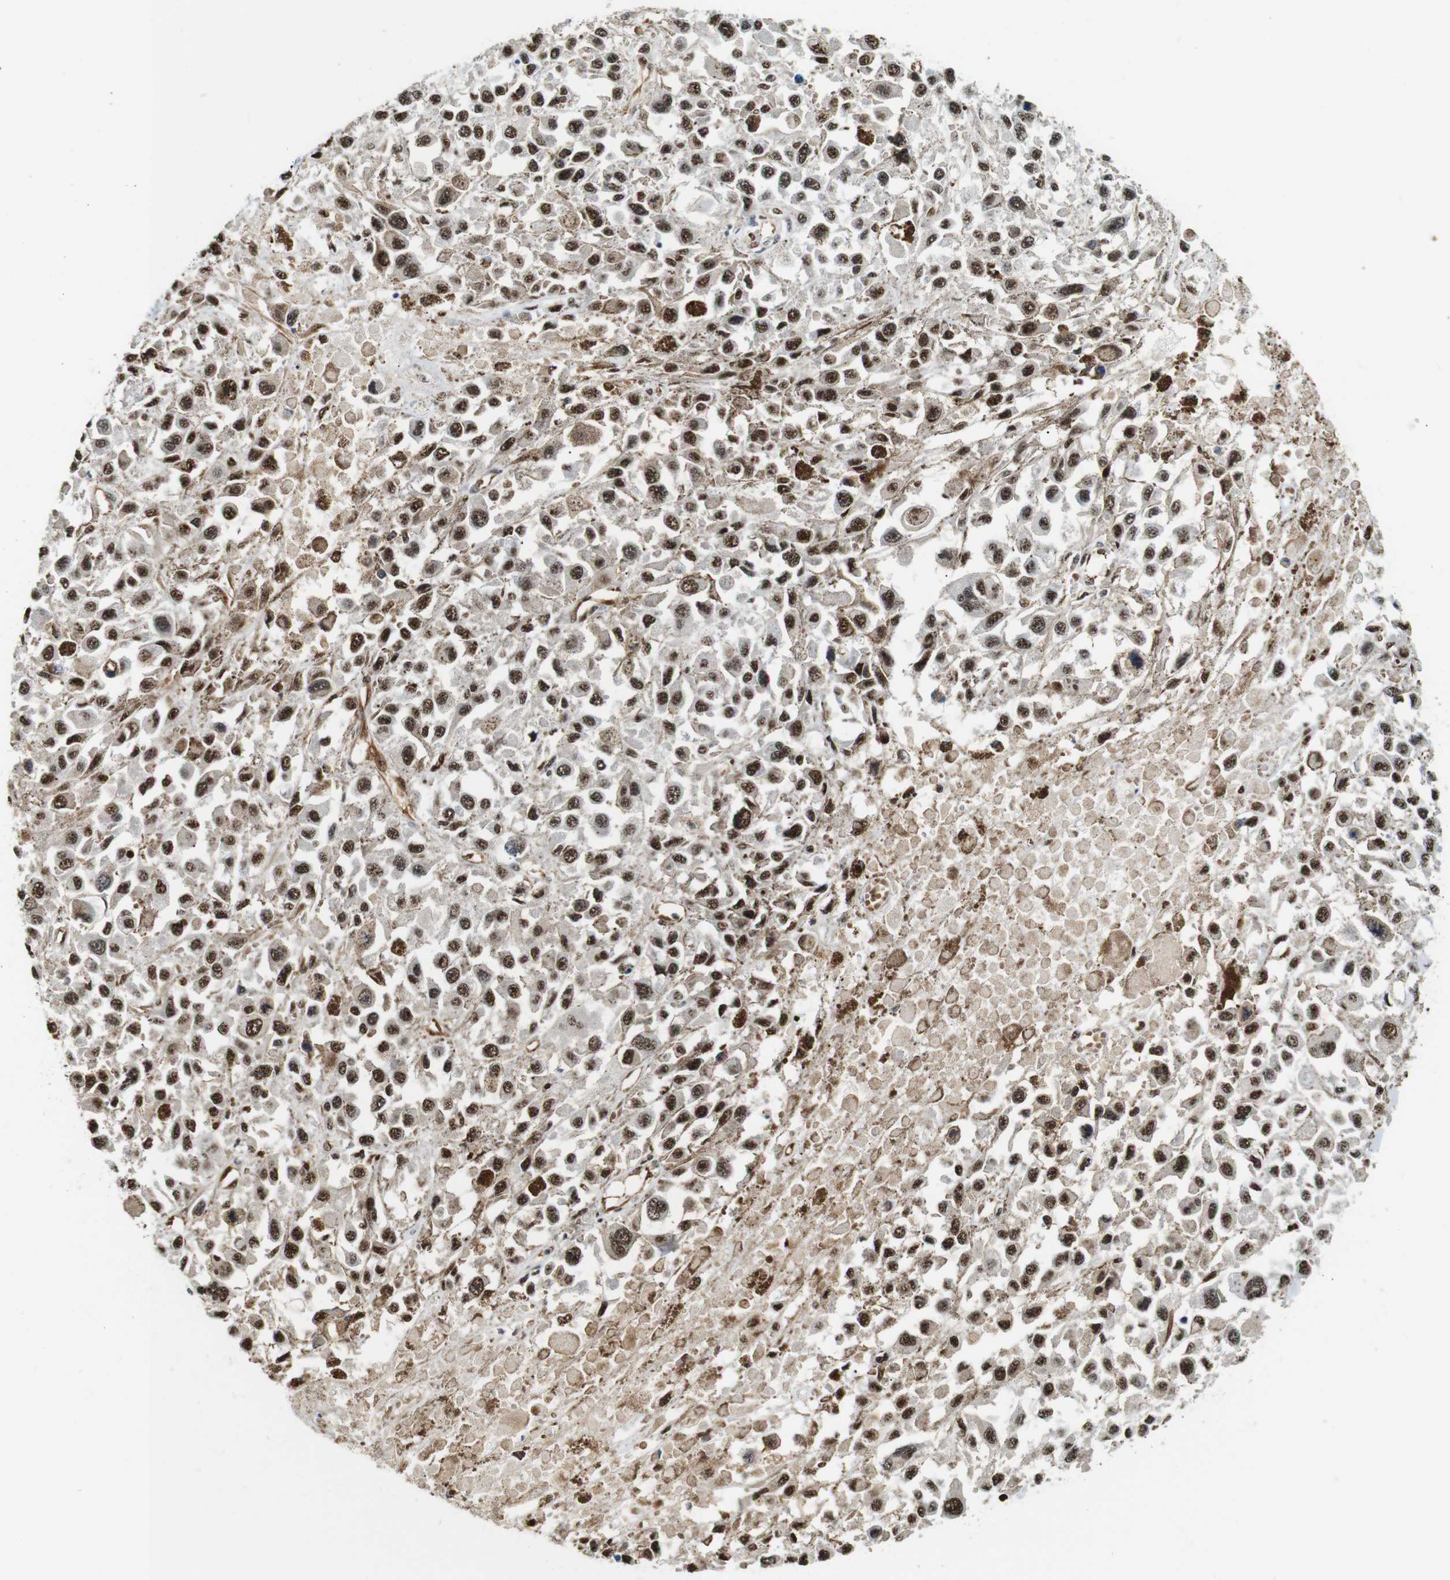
{"staining": {"intensity": "strong", "quantity": ">75%", "location": "nuclear"}, "tissue": "melanoma", "cell_type": "Tumor cells", "image_type": "cancer", "snomed": [{"axis": "morphology", "description": "Malignant melanoma, Metastatic site"}, {"axis": "topography", "description": "Lymph node"}], "caption": "Protein staining of malignant melanoma (metastatic site) tissue exhibits strong nuclear staining in approximately >75% of tumor cells.", "gene": "LXN", "patient": {"sex": "male", "age": 59}}